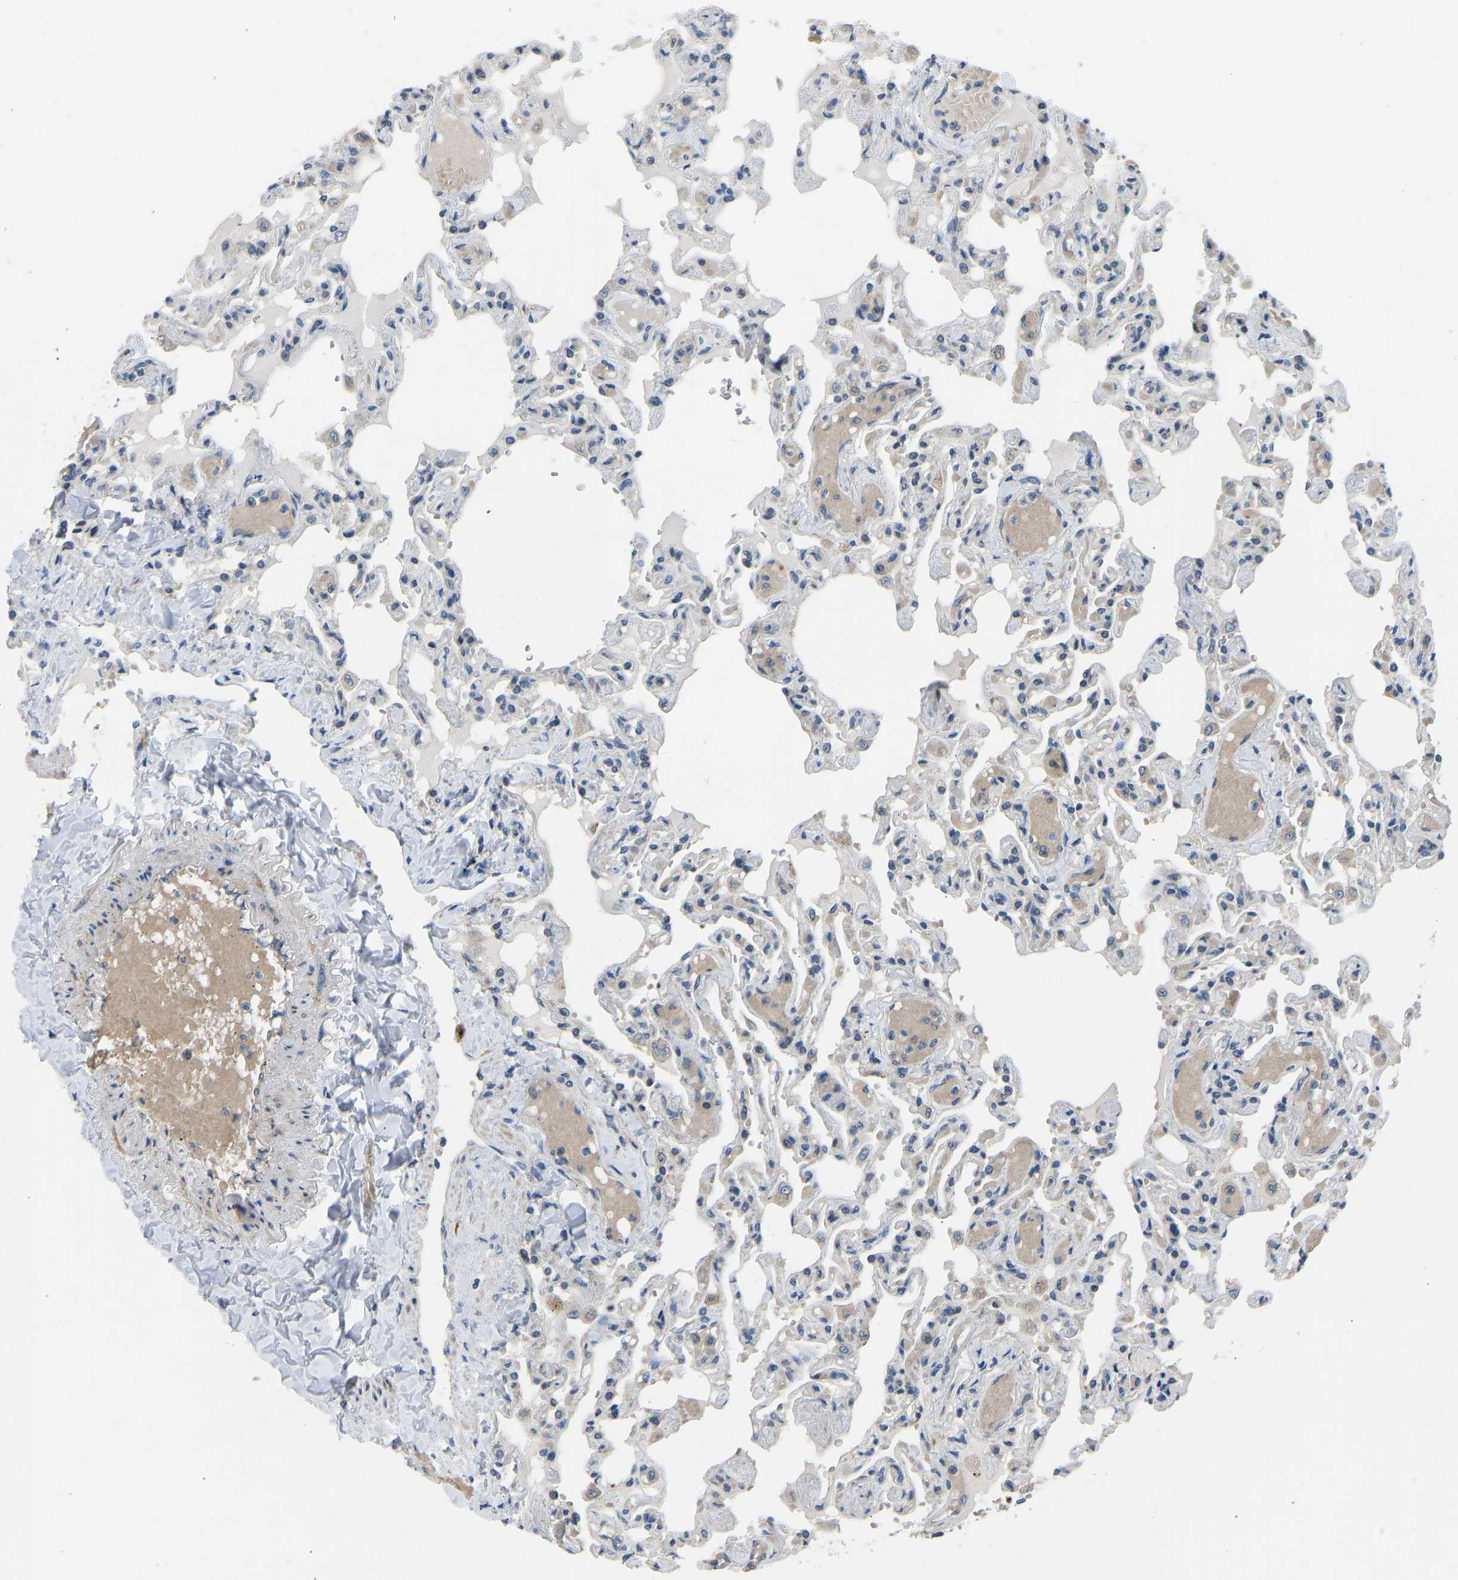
{"staining": {"intensity": "weak", "quantity": "<25%", "location": "cytoplasmic/membranous"}, "tissue": "lung", "cell_type": "Alveolar cells", "image_type": "normal", "snomed": [{"axis": "morphology", "description": "Normal tissue, NOS"}, {"axis": "topography", "description": "Lung"}], "caption": "Image shows no protein staining in alveolar cells of unremarkable lung.", "gene": "CDK2AP1", "patient": {"sex": "male", "age": 21}}